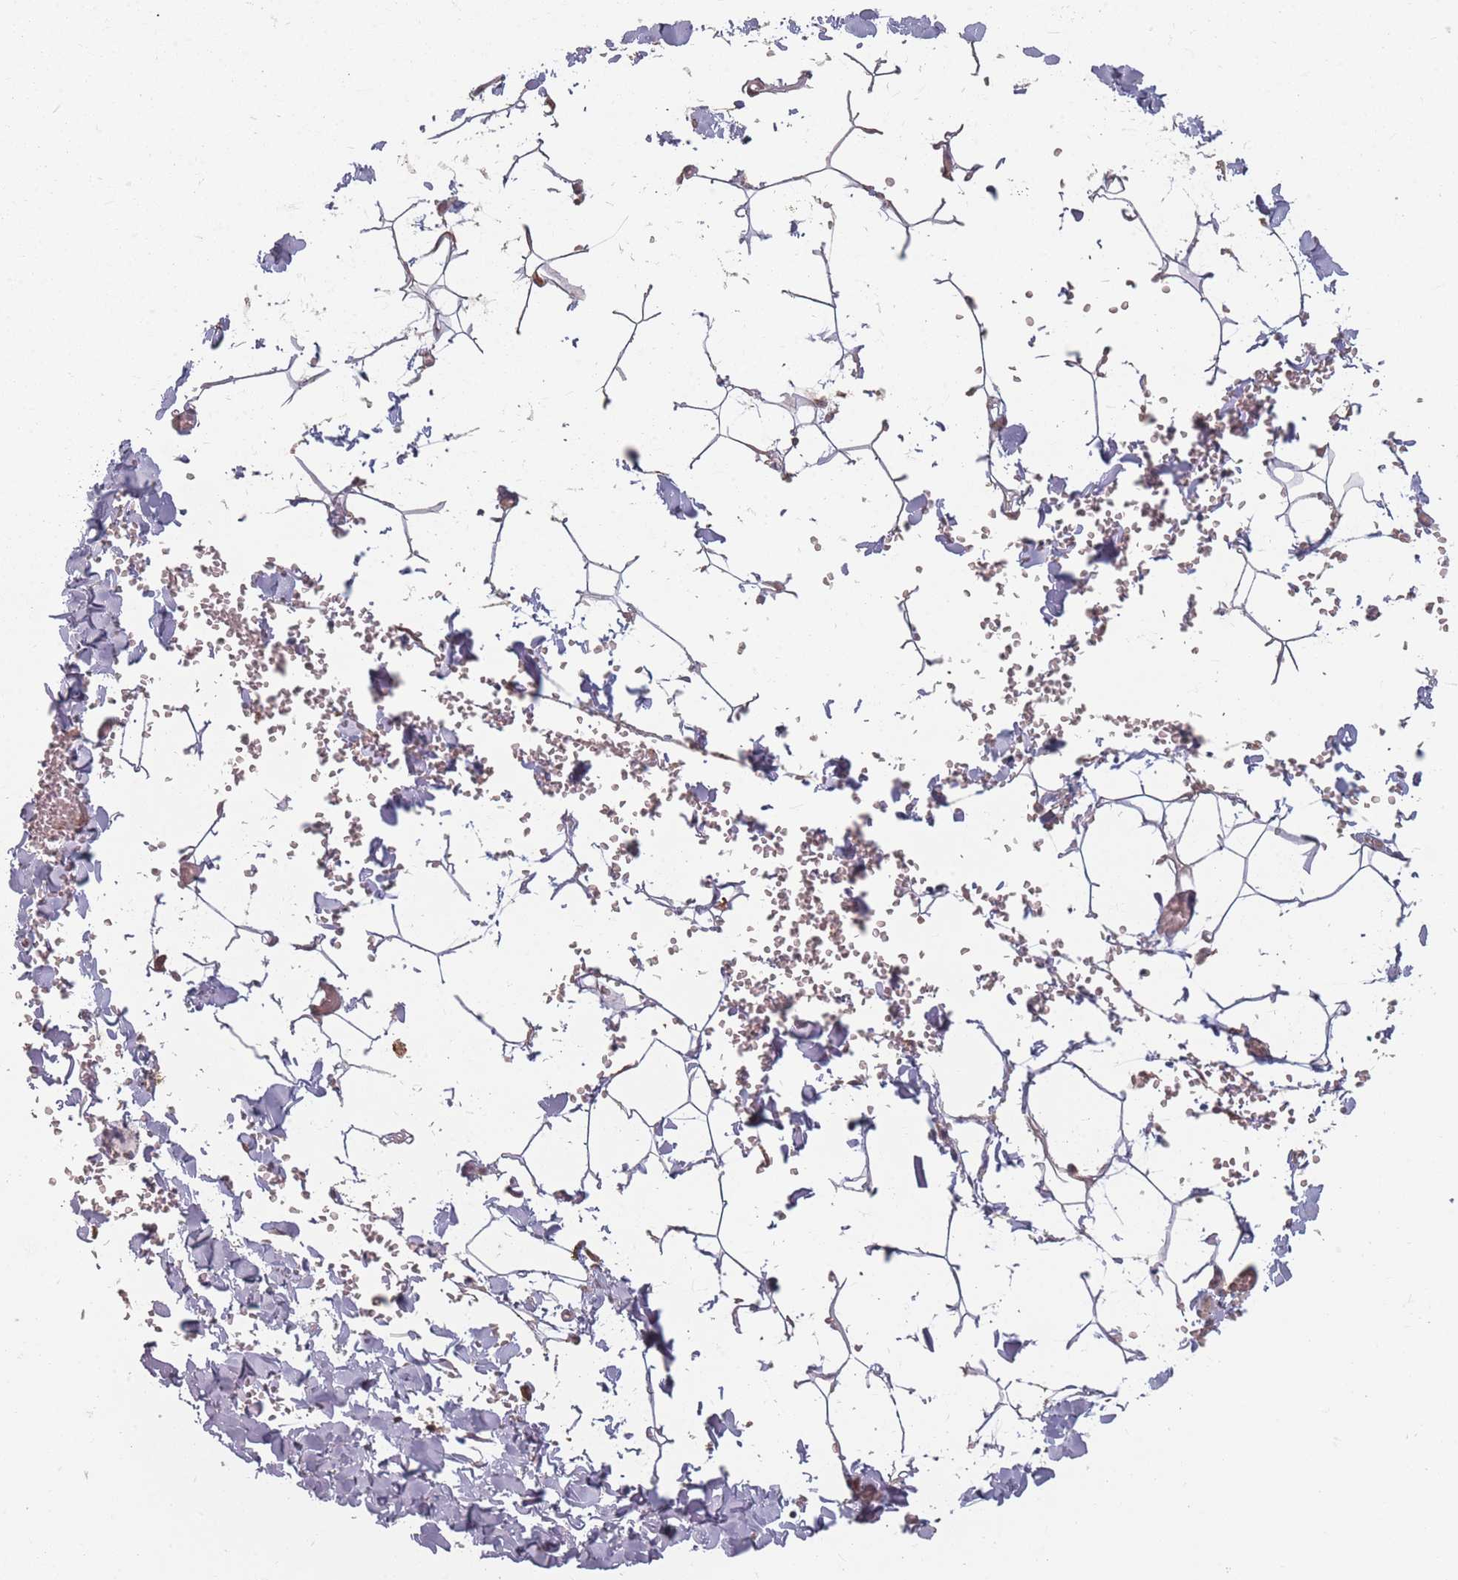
{"staining": {"intensity": "negative", "quantity": "none", "location": "none"}, "tissue": "adipose tissue", "cell_type": "Adipocytes", "image_type": "normal", "snomed": [{"axis": "morphology", "description": "Normal tissue, NOS"}, {"axis": "topography", "description": "Gallbladder"}, {"axis": "topography", "description": "Peripheral nerve tissue"}], "caption": "Adipose tissue stained for a protein using immunohistochemistry demonstrates no positivity adipocytes.", "gene": "HAGH", "patient": {"sex": "male", "age": 38}}